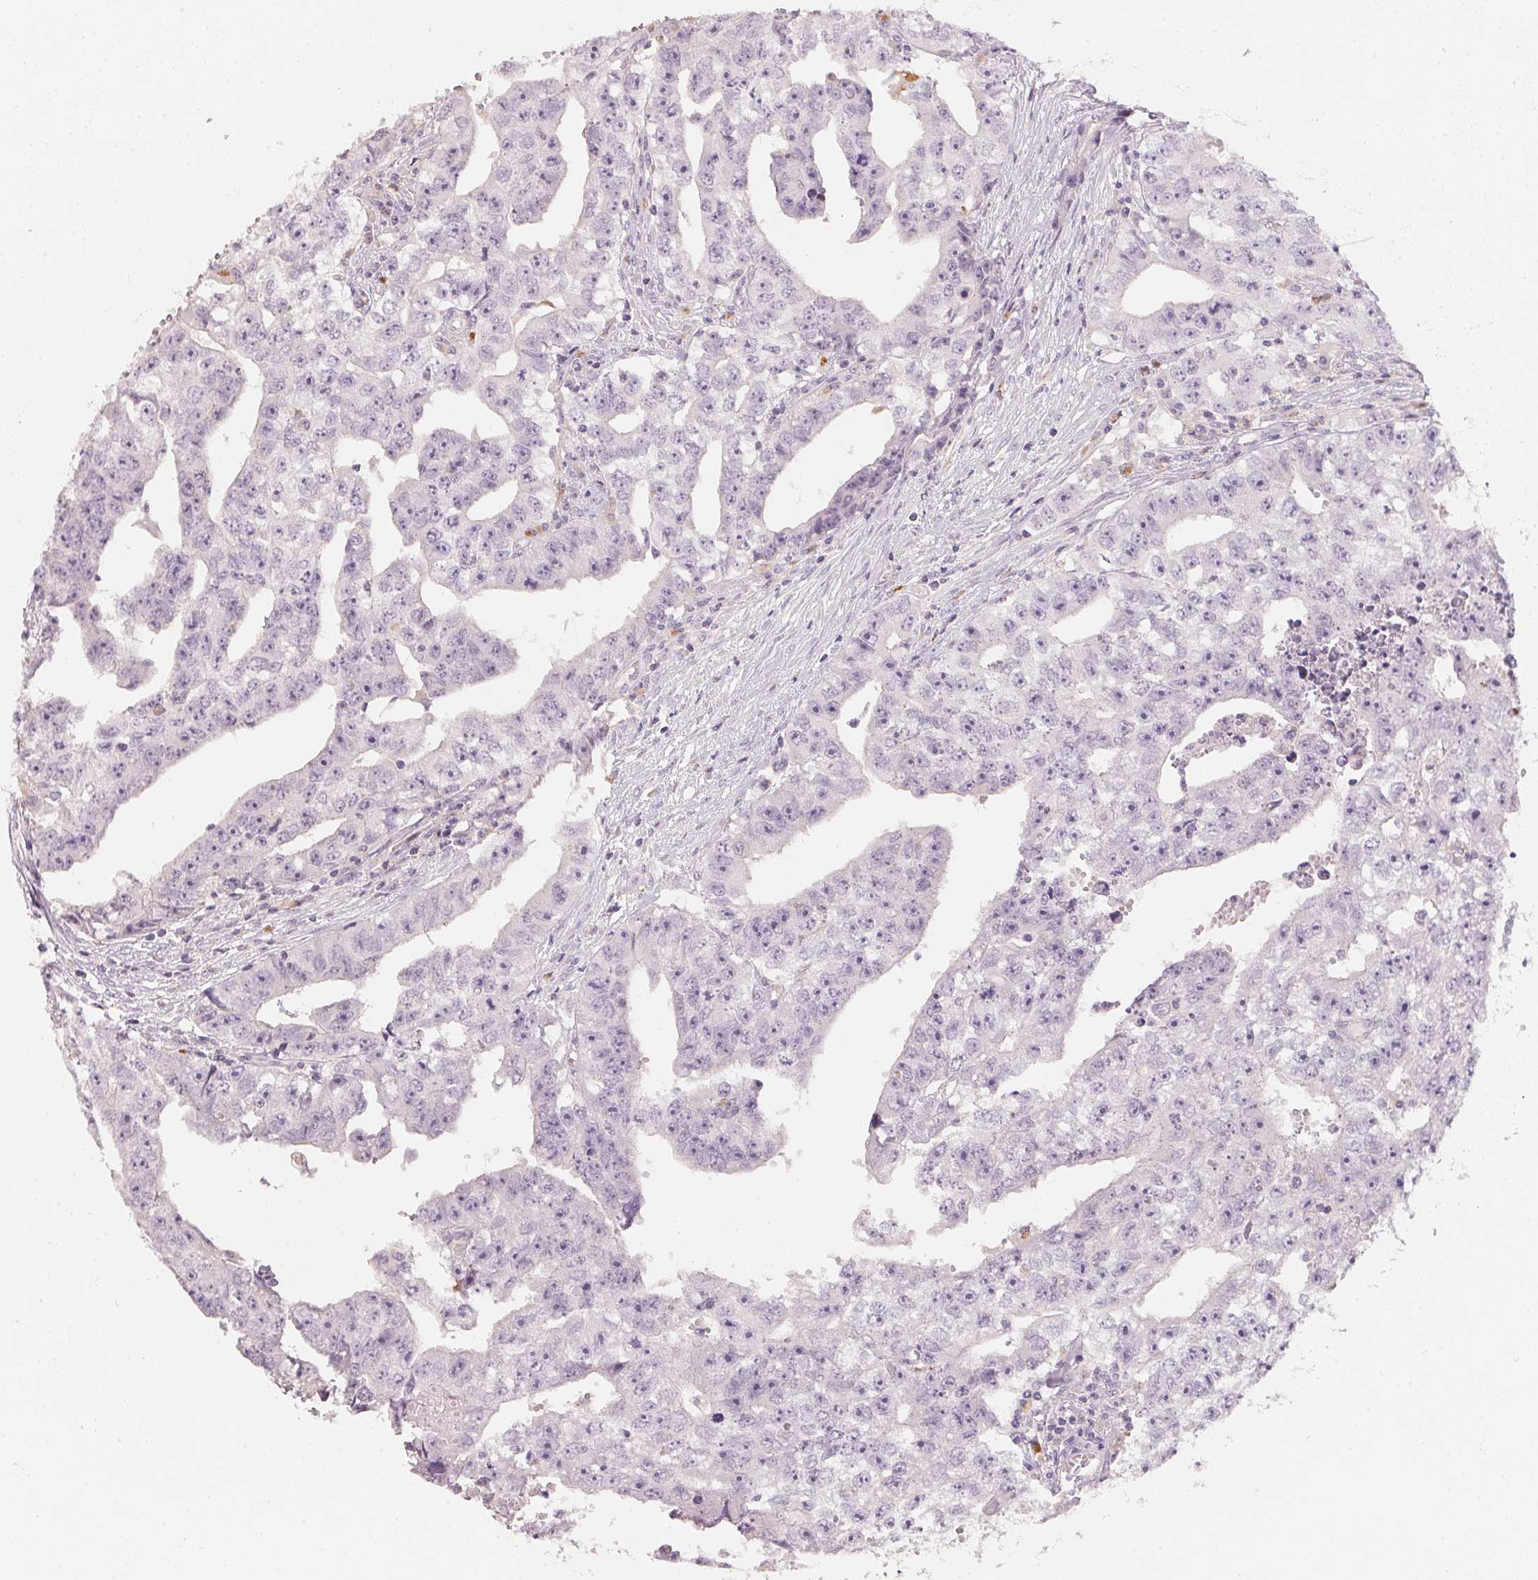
{"staining": {"intensity": "negative", "quantity": "none", "location": "none"}, "tissue": "testis cancer", "cell_type": "Tumor cells", "image_type": "cancer", "snomed": [{"axis": "morphology", "description": "Carcinoma, Embryonal, NOS"}, {"axis": "morphology", "description": "Teratoma, malignant, NOS"}, {"axis": "topography", "description": "Testis"}], "caption": "Immunohistochemistry (IHC) histopathology image of human testis embryonal carcinoma stained for a protein (brown), which reveals no expression in tumor cells.", "gene": "TREH", "patient": {"sex": "male", "age": 24}}